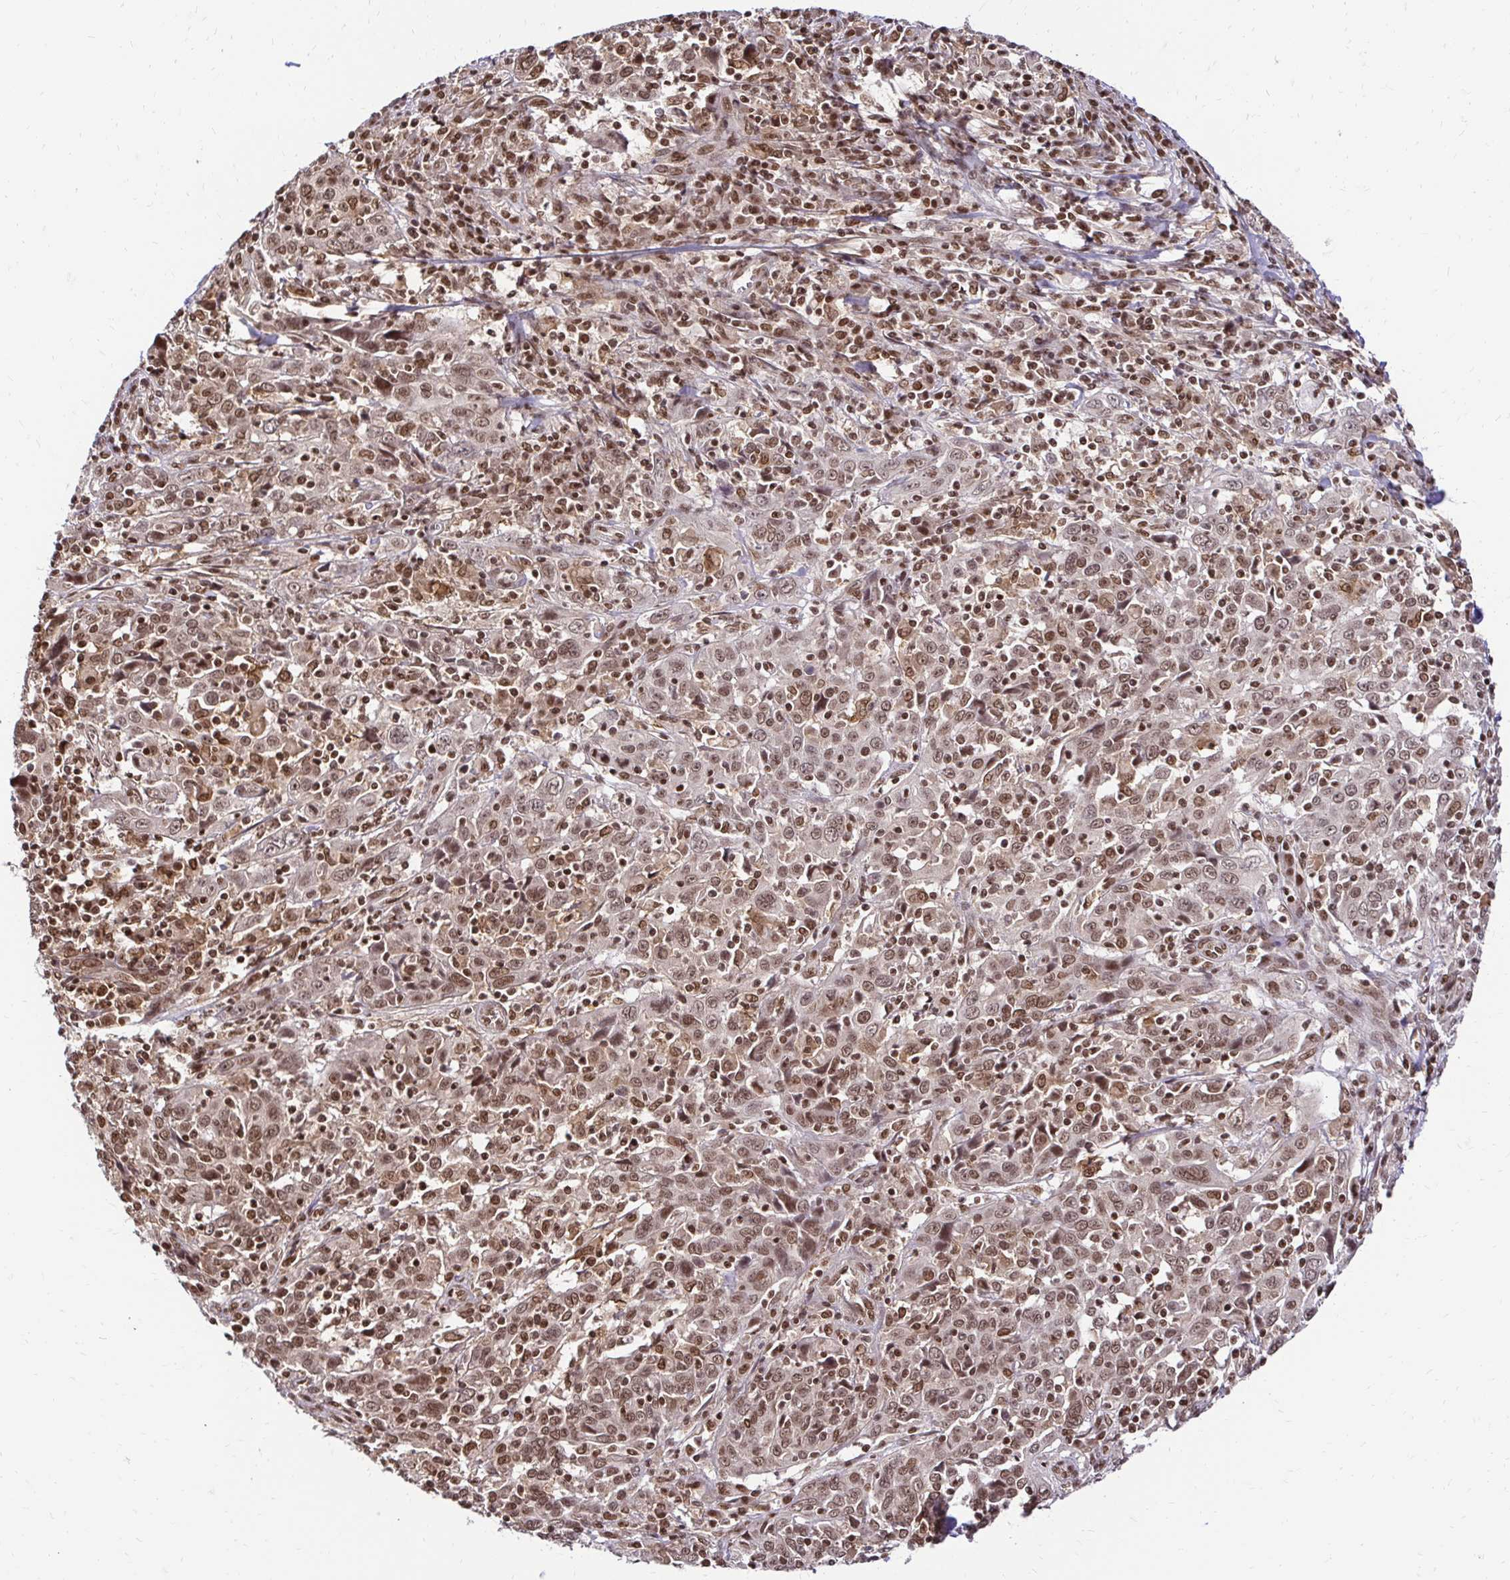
{"staining": {"intensity": "weak", "quantity": ">75%", "location": "nuclear"}, "tissue": "cervical cancer", "cell_type": "Tumor cells", "image_type": "cancer", "snomed": [{"axis": "morphology", "description": "Squamous cell carcinoma, NOS"}, {"axis": "topography", "description": "Cervix"}], "caption": "Protein expression analysis of squamous cell carcinoma (cervical) reveals weak nuclear staining in approximately >75% of tumor cells.", "gene": "GLYR1", "patient": {"sex": "female", "age": 46}}